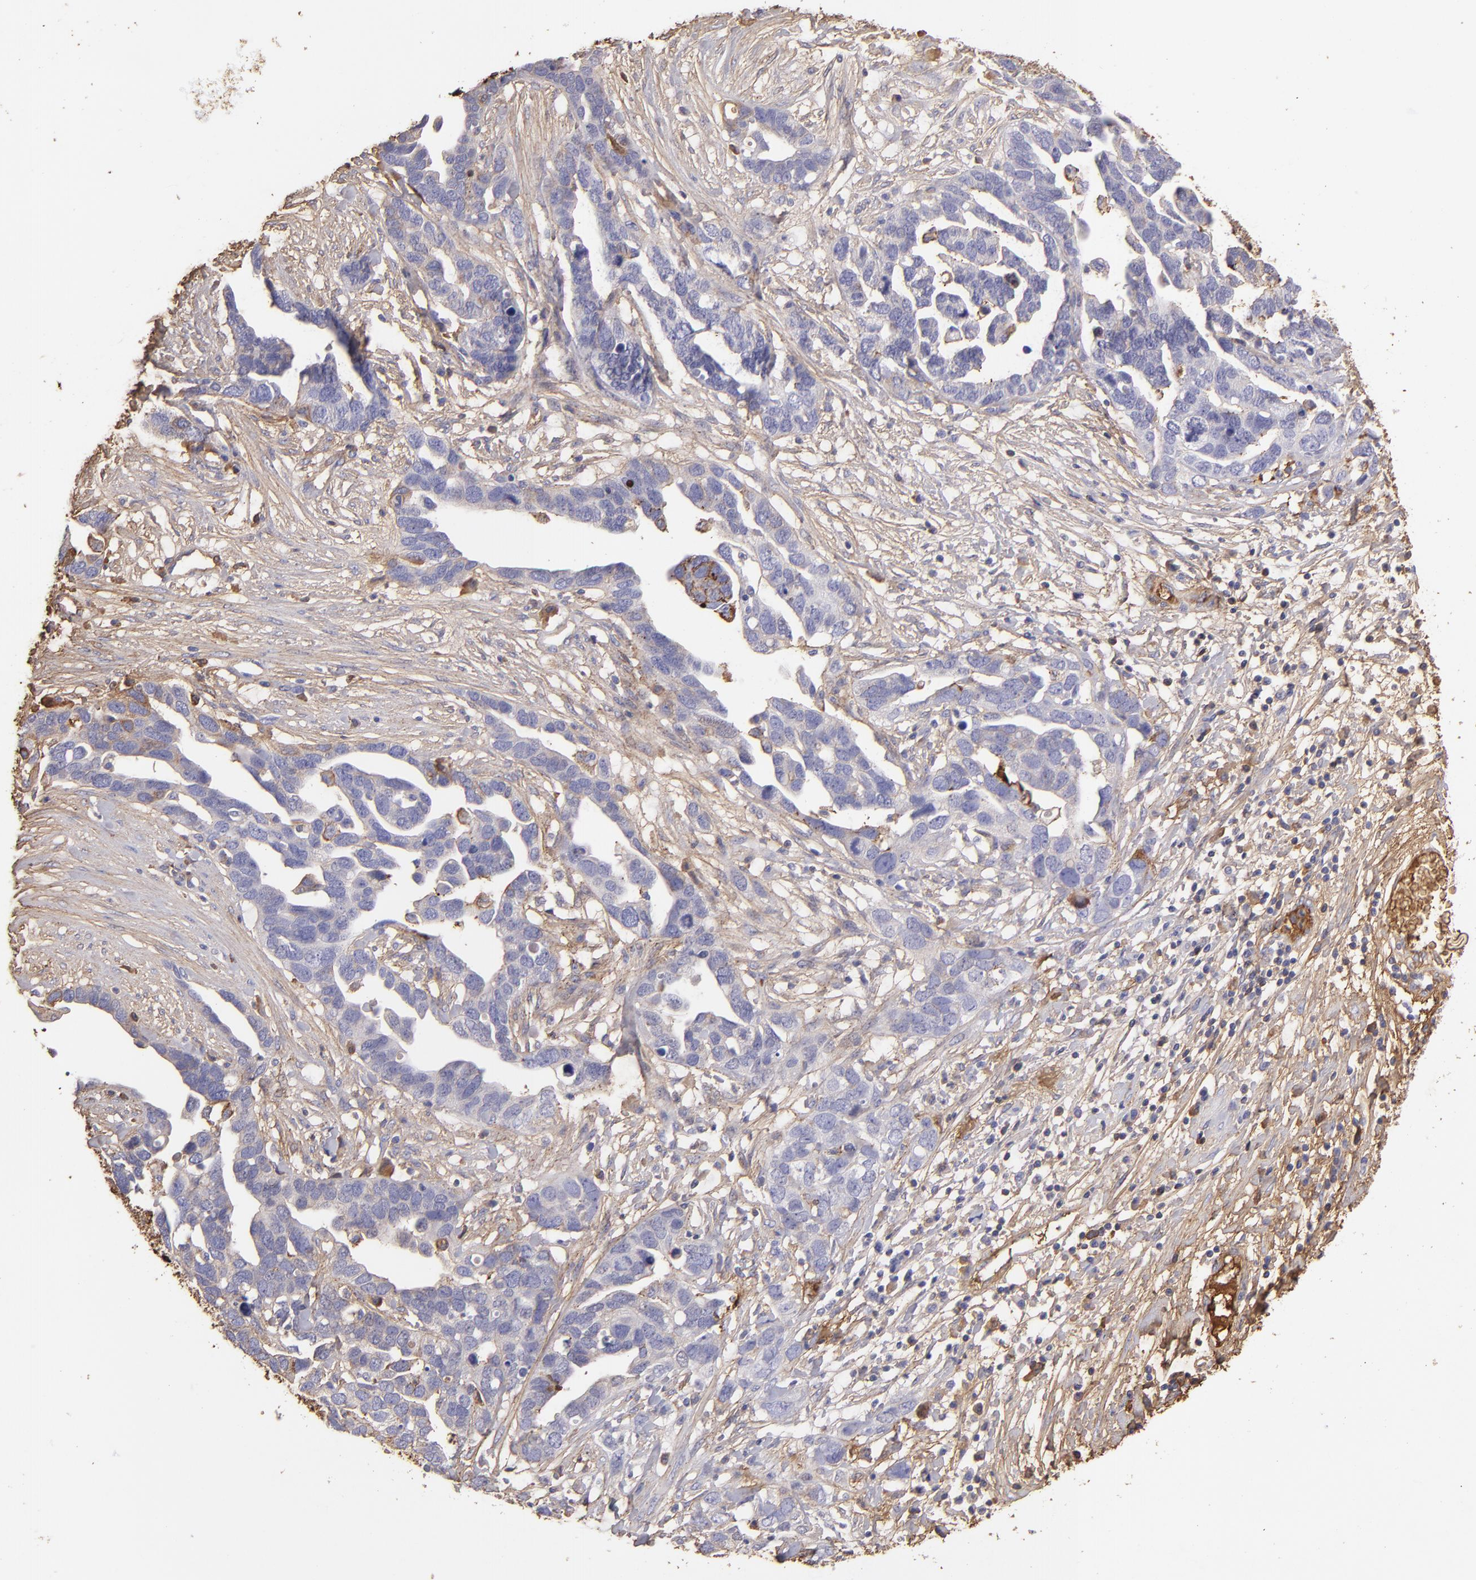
{"staining": {"intensity": "weak", "quantity": "25%-75%", "location": "cytoplasmic/membranous"}, "tissue": "ovarian cancer", "cell_type": "Tumor cells", "image_type": "cancer", "snomed": [{"axis": "morphology", "description": "Cystadenocarcinoma, serous, NOS"}, {"axis": "topography", "description": "Ovary"}], "caption": "Brown immunohistochemical staining in human ovarian serous cystadenocarcinoma exhibits weak cytoplasmic/membranous positivity in about 25%-75% of tumor cells.", "gene": "FGB", "patient": {"sex": "female", "age": 54}}